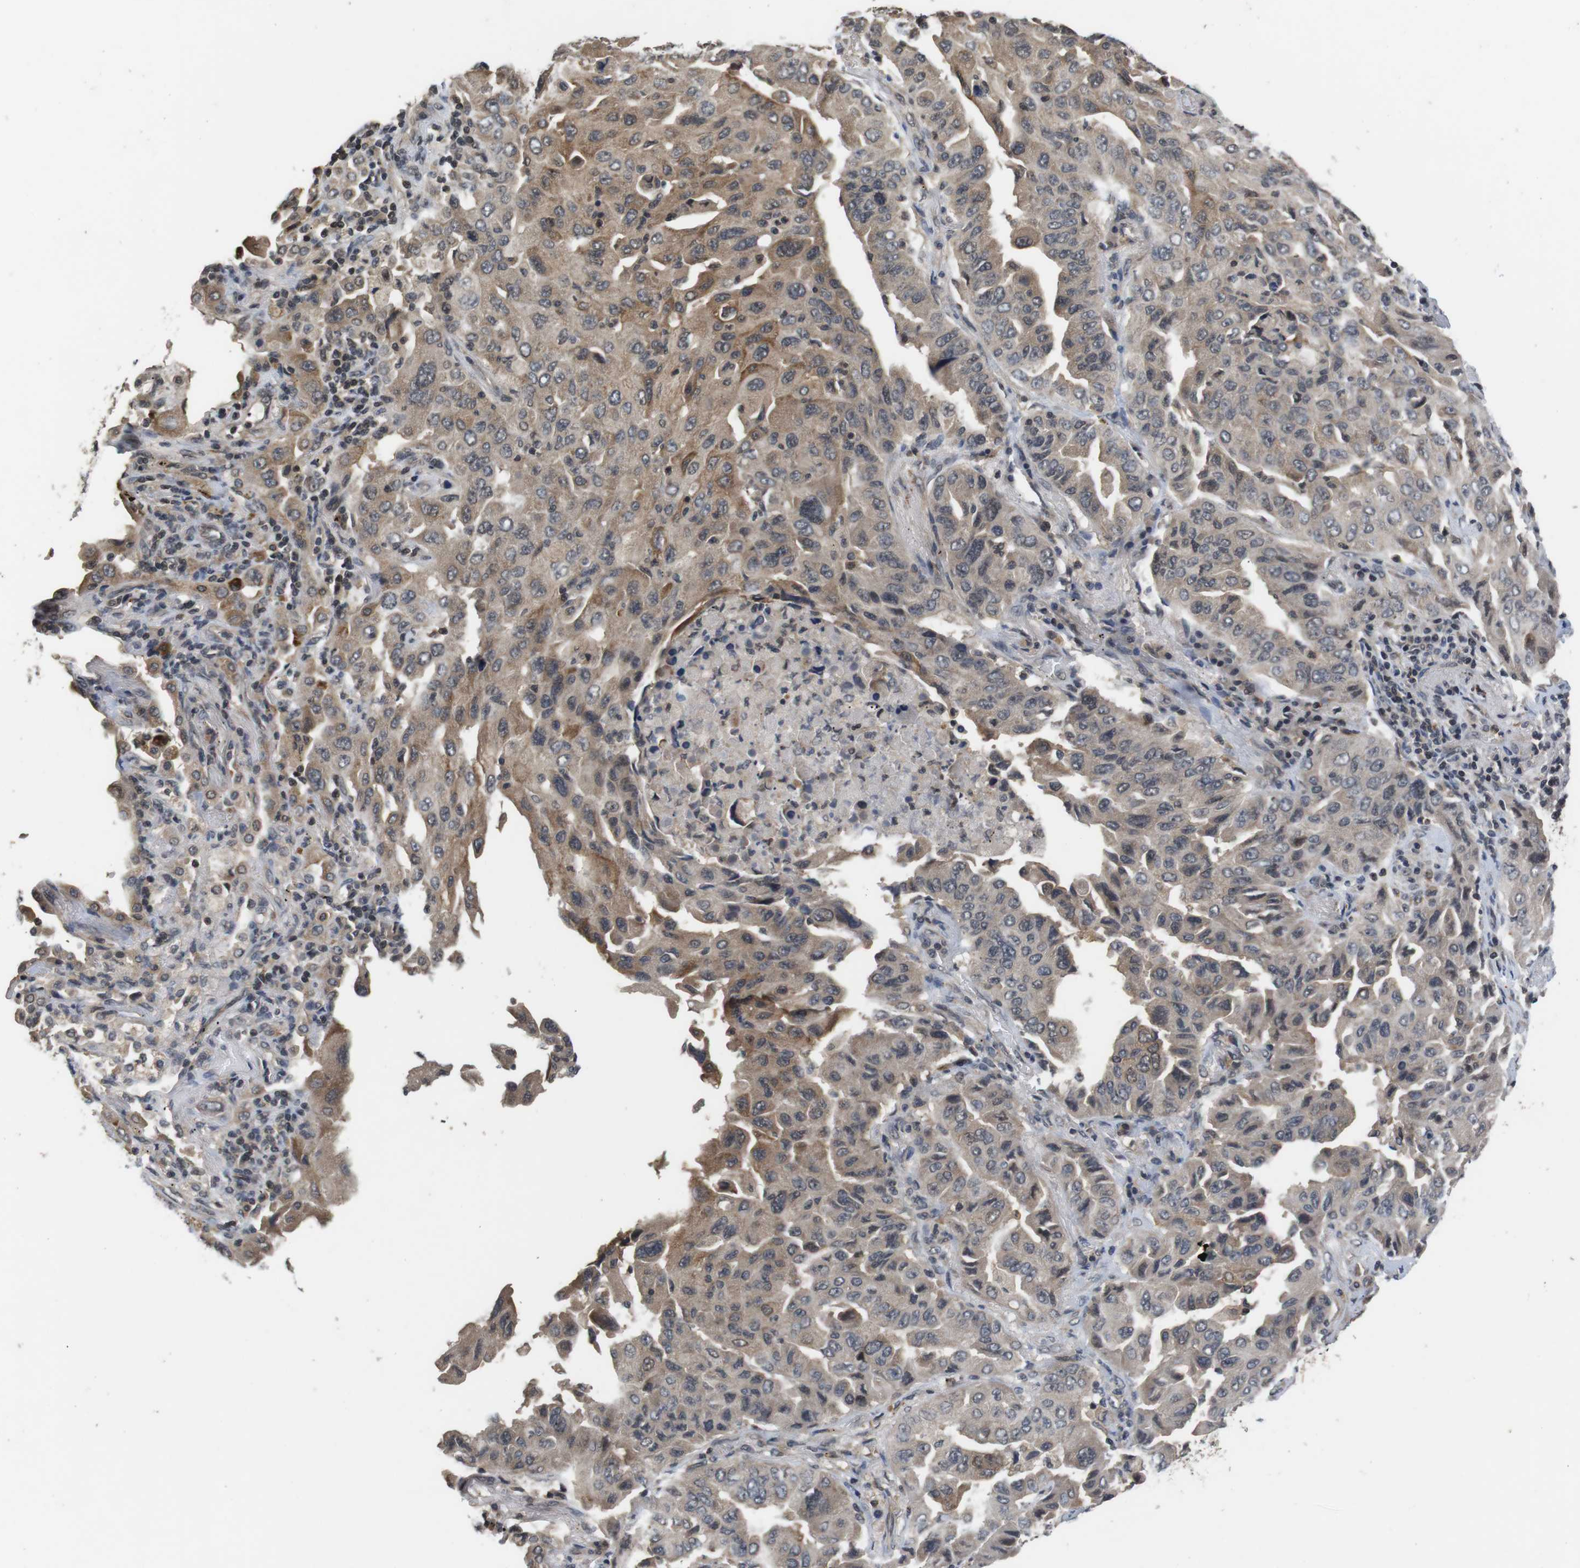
{"staining": {"intensity": "moderate", "quantity": ">75%", "location": "cytoplasmic/membranous"}, "tissue": "lung cancer", "cell_type": "Tumor cells", "image_type": "cancer", "snomed": [{"axis": "morphology", "description": "Adenocarcinoma, NOS"}, {"axis": "topography", "description": "Lung"}], "caption": "Lung cancer was stained to show a protein in brown. There is medium levels of moderate cytoplasmic/membranous positivity in about >75% of tumor cells.", "gene": "FADD", "patient": {"sex": "female", "age": 65}}